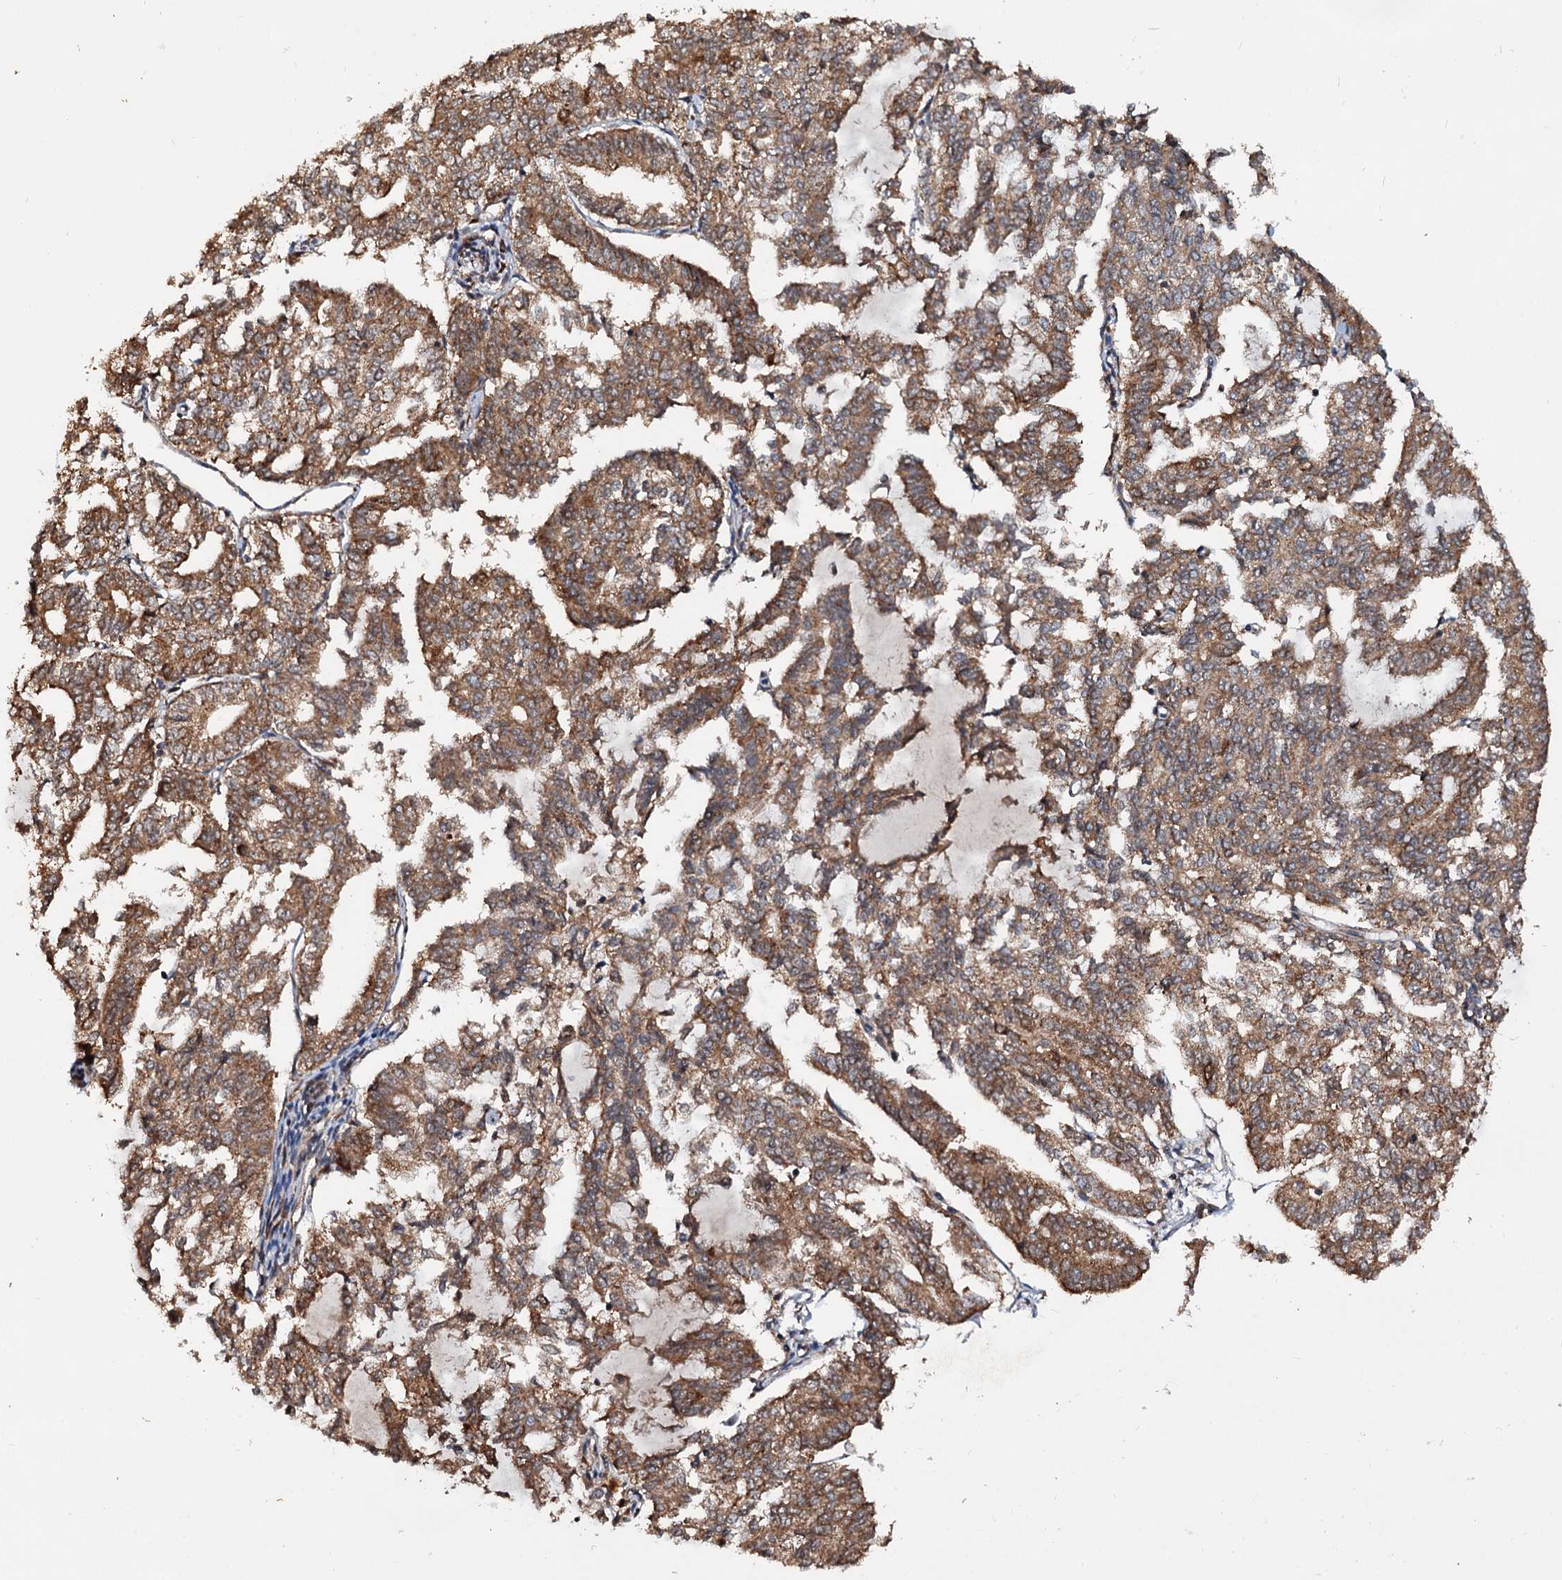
{"staining": {"intensity": "moderate", "quantity": ">75%", "location": "cytoplasmic/membranous"}, "tissue": "endometrial cancer", "cell_type": "Tumor cells", "image_type": "cancer", "snomed": [{"axis": "morphology", "description": "Adenocarcinoma, NOS"}, {"axis": "topography", "description": "Endometrium"}], "caption": "Endometrial cancer (adenocarcinoma) stained with immunohistochemistry (IHC) exhibits moderate cytoplasmic/membranous positivity in about >75% of tumor cells.", "gene": "CEP76", "patient": {"sex": "female", "age": 79}}